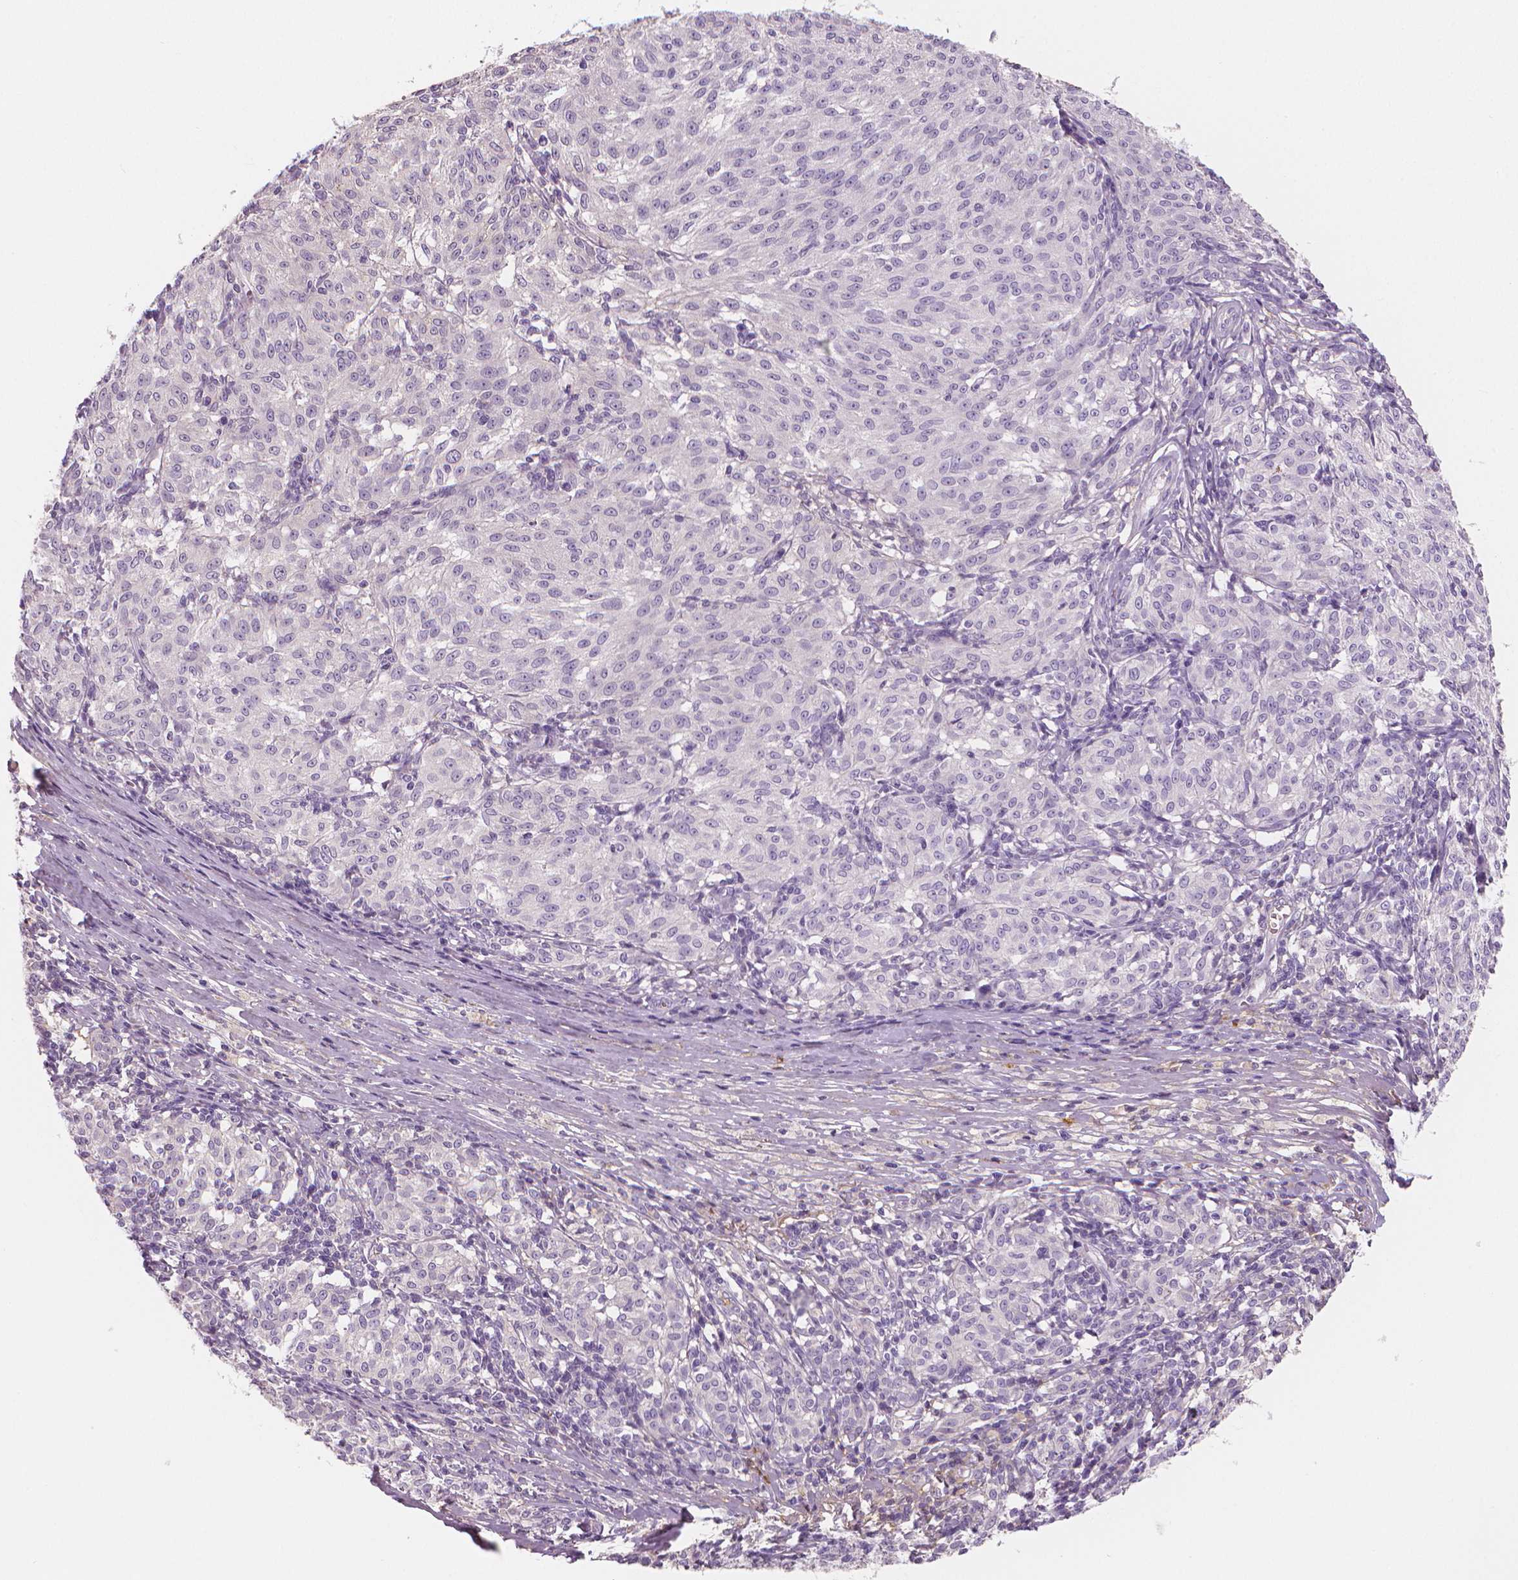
{"staining": {"intensity": "negative", "quantity": "none", "location": "none"}, "tissue": "melanoma", "cell_type": "Tumor cells", "image_type": "cancer", "snomed": [{"axis": "morphology", "description": "Malignant melanoma, NOS"}, {"axis": "topography", "description": "Skin"}], "caption": "Immunohistochemical staining of malignant melanoma shows no significant positivity in tumor cells.", "gene": "APOA4", "patient": {"sex": "female", "age": 72}}